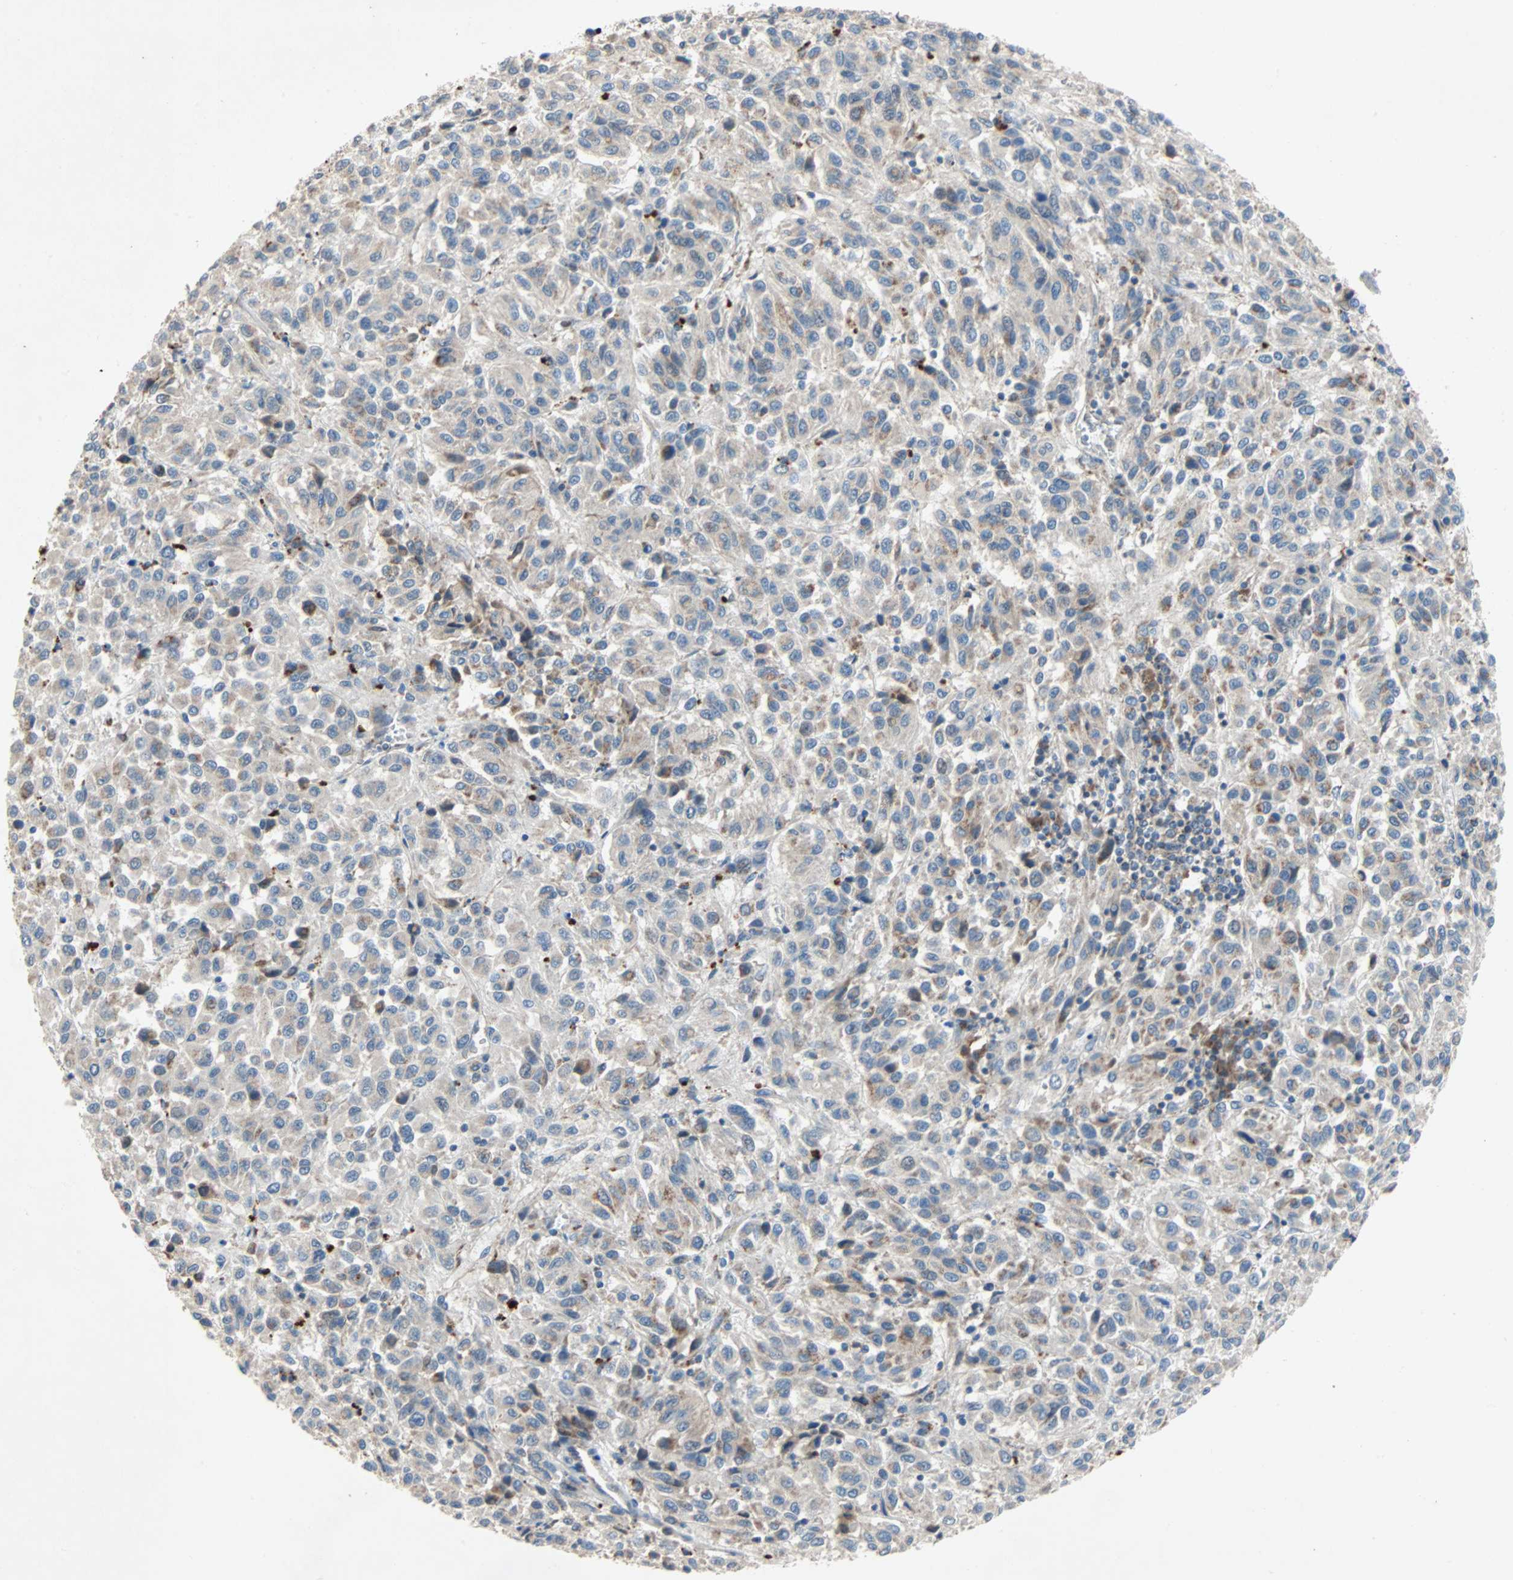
{"staining": {"intensity": "moderate", "quantity": "25%-75%", "location": "cytoplasmic/membranous"}, "tissue": "melanoma", "cell_type": "Tumor cells", "image_type": "cancer", "snomed": [{"axis": "morphology", "description": "Malignant melanoma, Metastatic site"}, {"axis": "topography", "description": "Lung"}], "caption": "Malignant melanoma (metastatic site) was stained to show a protein in brown. There is medium levels of moderate cytoplasmic/membranous expression in approximately 25%-75% of tumor cells. (IHC, brightfield microscopy, high magnification).", "gene": "XYLT1", "patient": {"sex": "male", "age": 64}}